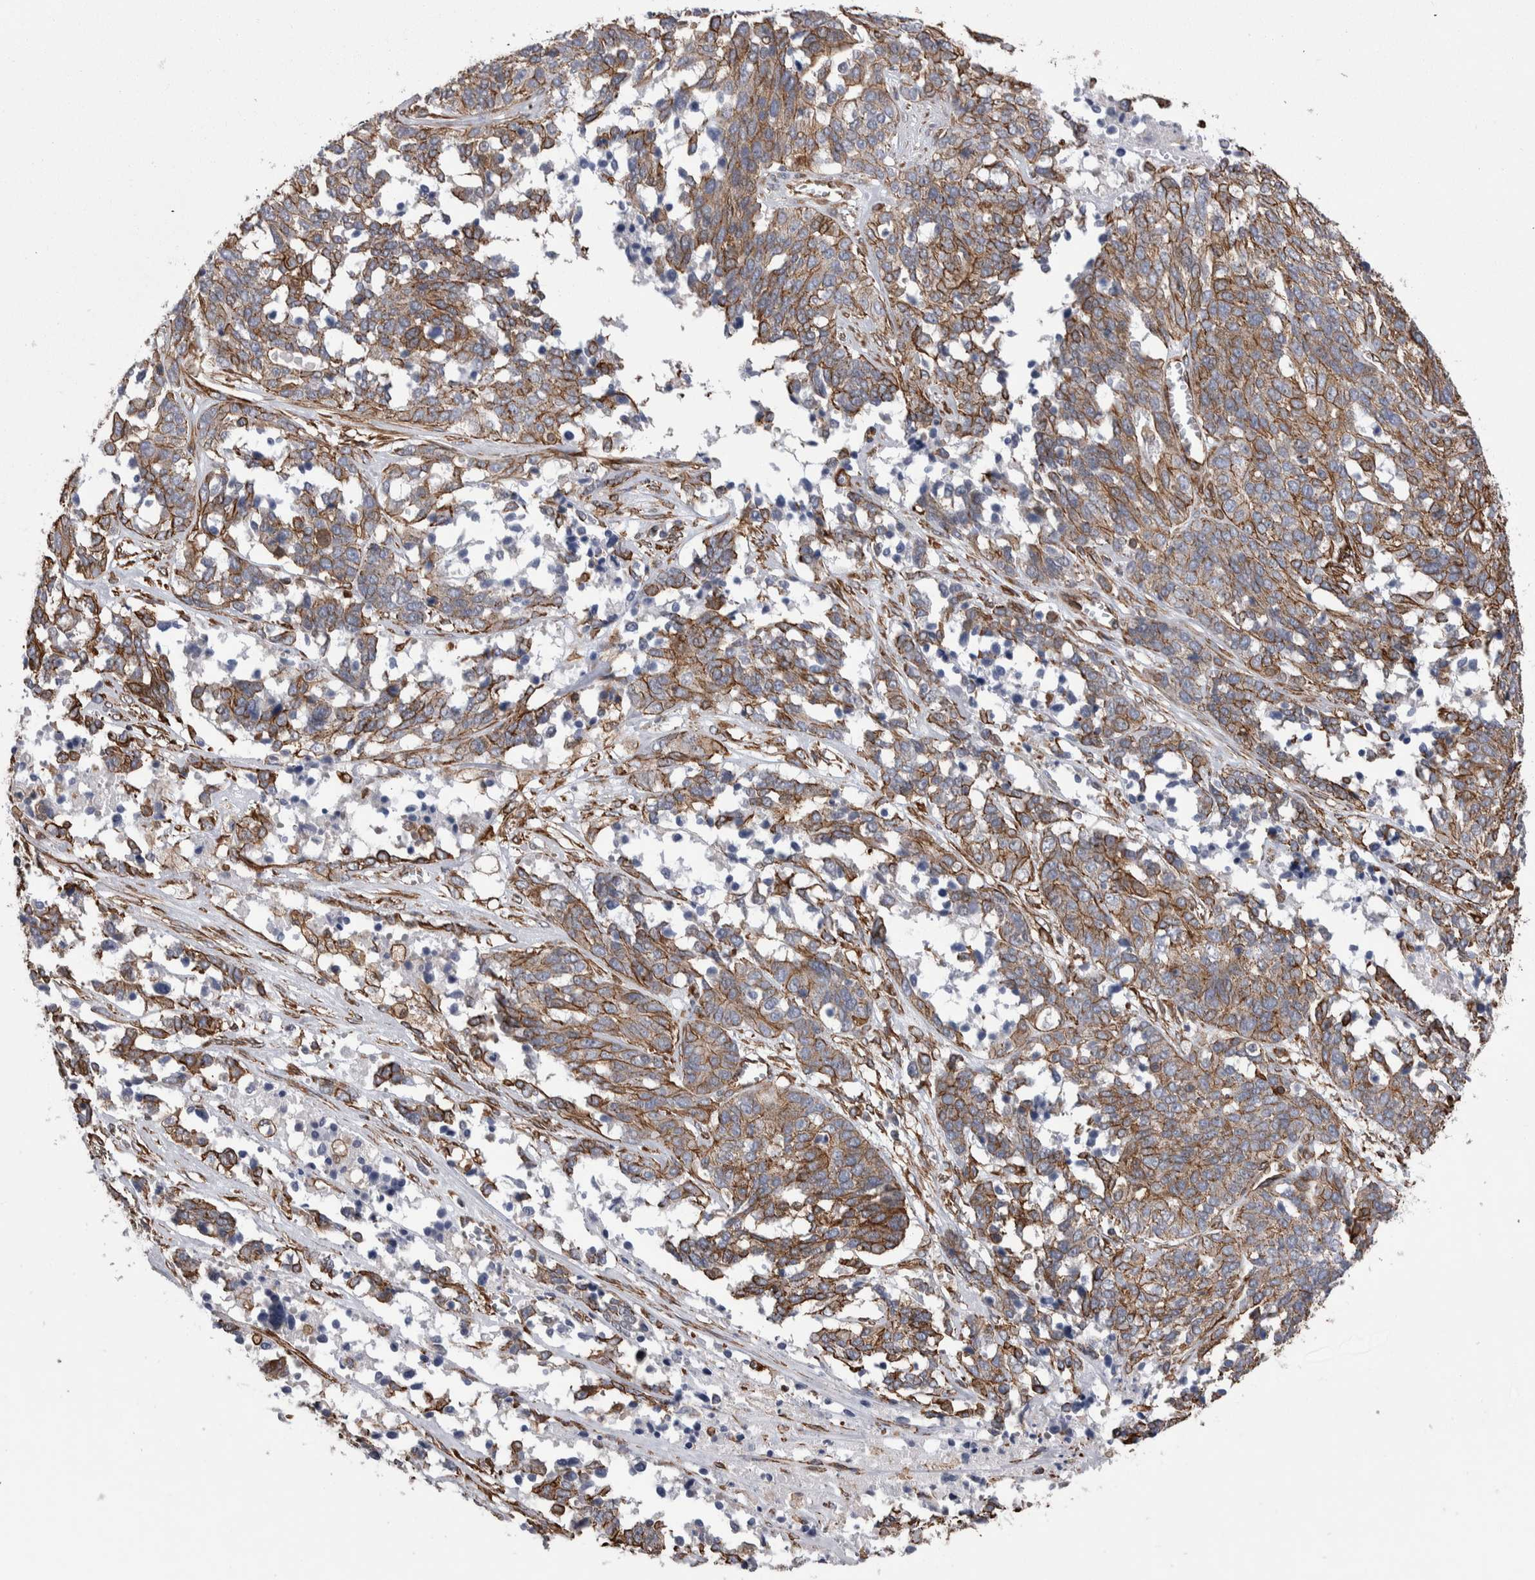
{"staining": {"intensity": "moderate", "quantity": ">75%", "location": "cytoplasmic/membranous"}, "tissue": "ovarian cancer", "cell_type": "Tumor cells", "image_type": "cancer", "snomed": [{"axis": "morphology", "description": "Cystadenocarcinoma, serous, NOS"}, {"axis": "topography", "description": "Ovary"}], "caption": "This photomicrograph shows immunohistochemistry (IHC) staining of human serous cystadenocarcinoma (ovarian), with medium moderate cytoplasmic/membranous expression in about >75% of tumor cells.", "gene": "KIF12", "patient": {"sex": "female", "age": 44}}